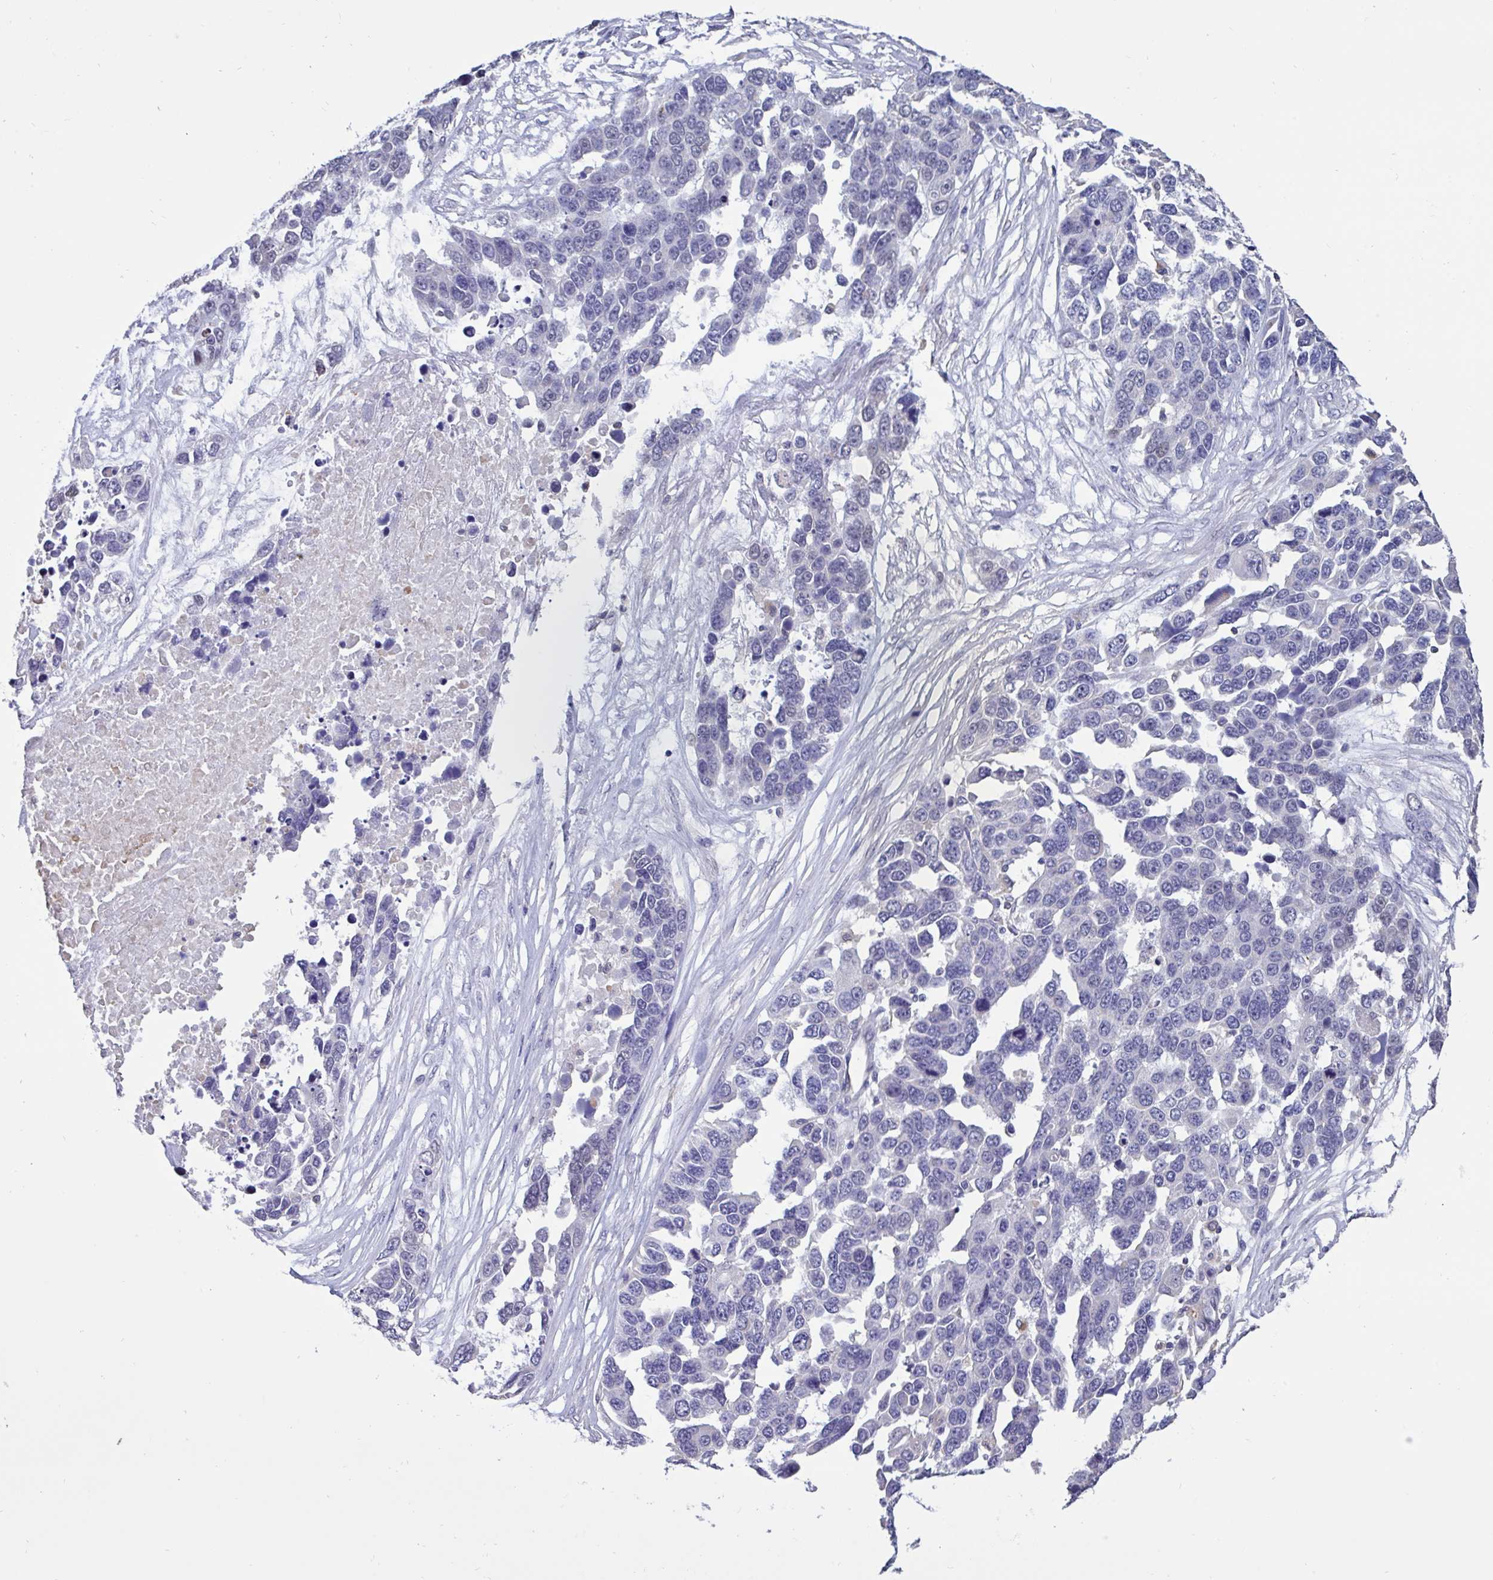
{"staining": {"intensity": "negative", "quantity": "none", "location": "none"}, "tissue": "ovarian cancer", "cell_type": "Tumor cells", "image_type": "cancer", "snomed": [{"axis": "morphology", "description": "Cystadenocarcinoma, serous, NOS"}, {"axis": "topography", "description": "Ovary"}], "caption": "Immunohistochemical staining of ovarian serous cystadenocarcinoma reveals no significant staining in tumor cells.", "gene": "DDX39A", "patient": {"sex": "female", "age": 76}}